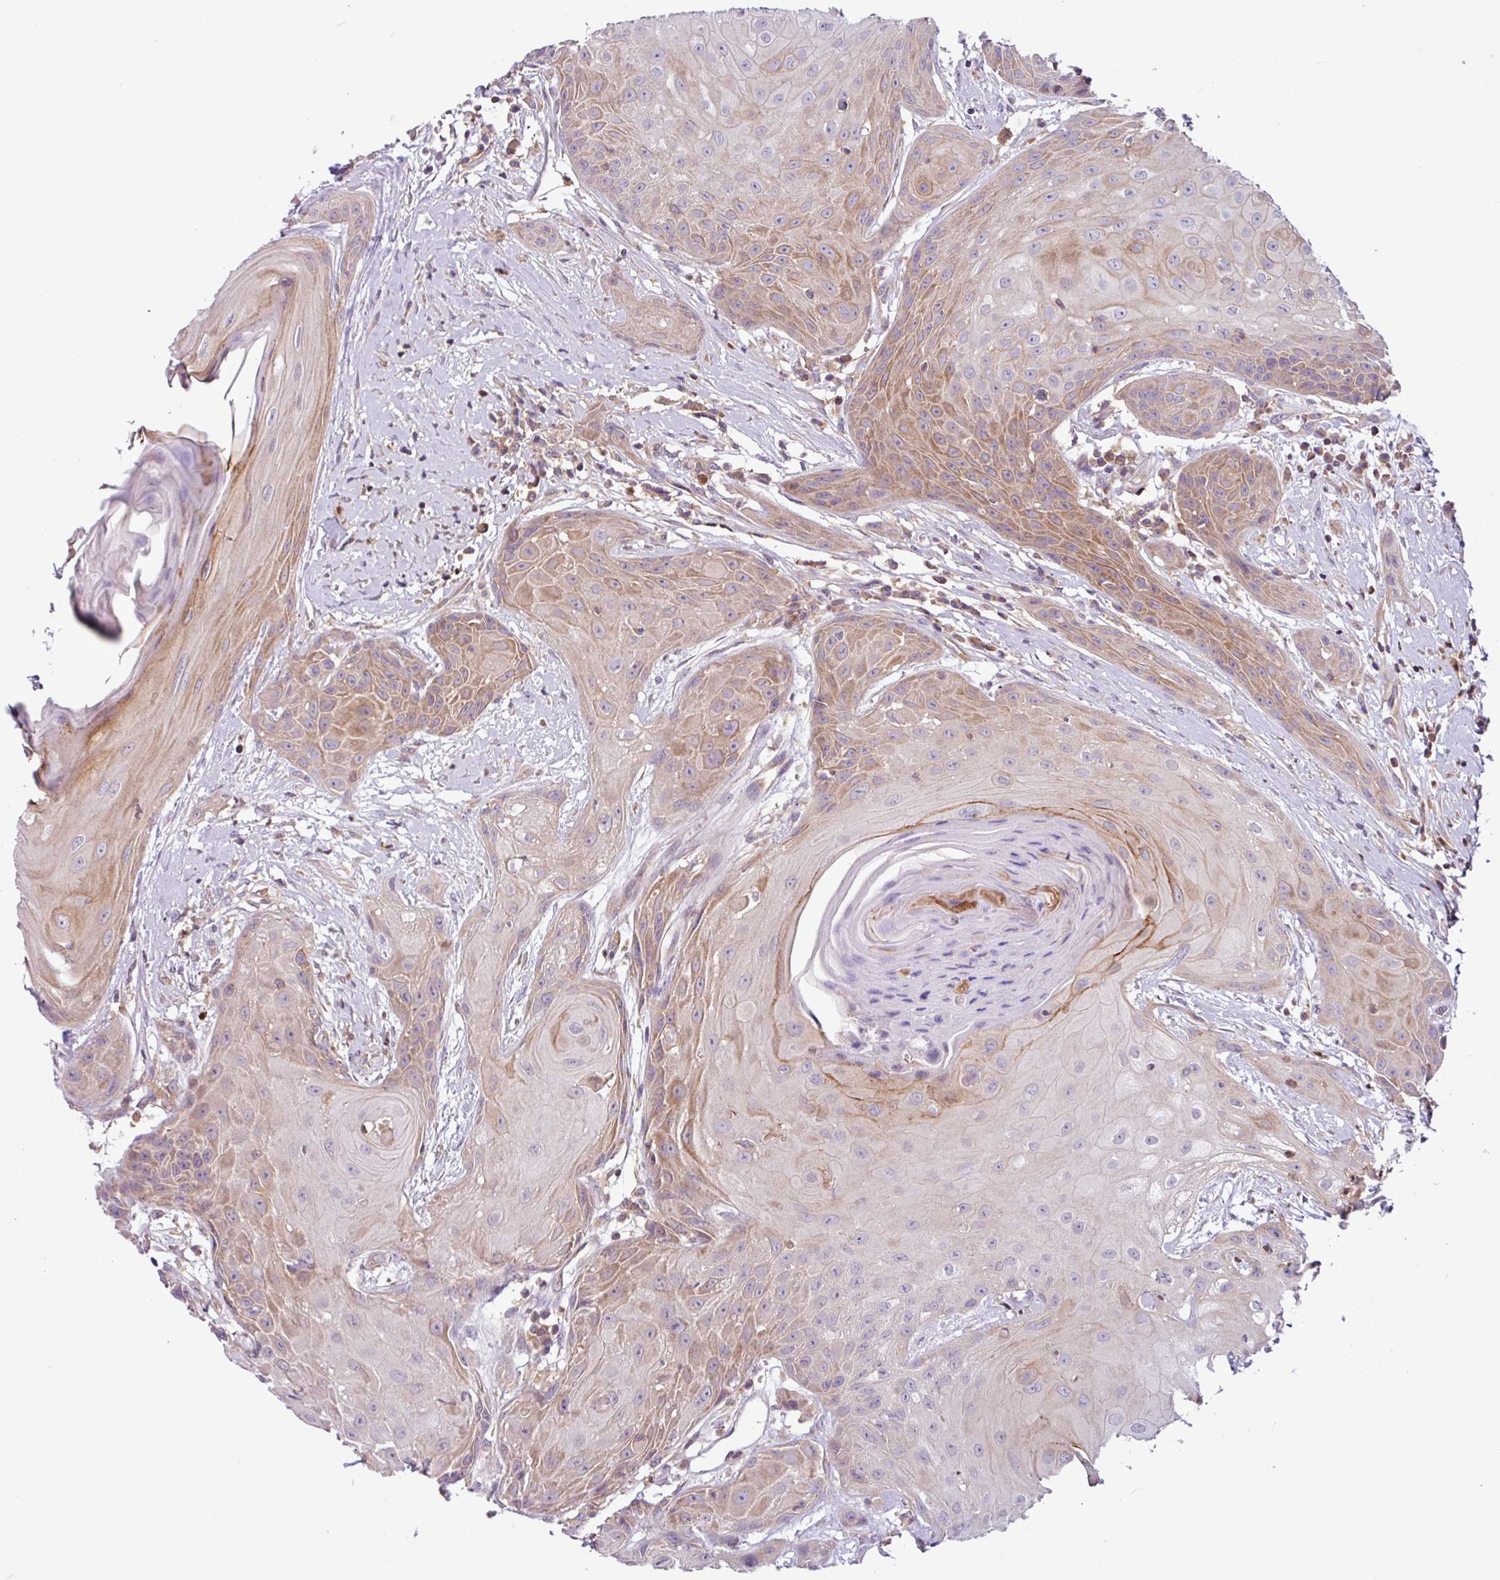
{"staining": {"intensity": "moderate", "quantity": "25%-75%", "location": "cytoplasmic/membranous"}, "tissue": "head and neck cancer", "cell_type": "Tumor cells", "image_type": "cancer", "snomed": [{"axis": "morphology", "description": "Squamous cell carcinoma, NOS"}, {"axis": "topography", "description": "Head-Neck"}], "caption": "Moderate cytoplasmic/membranous staining for a protein is identified in approximately 25%-75% of tumor cells of head and neck cancer using IHC.", "gene": "ACTR3", "patient": {"sex": "female", "age": 73}}